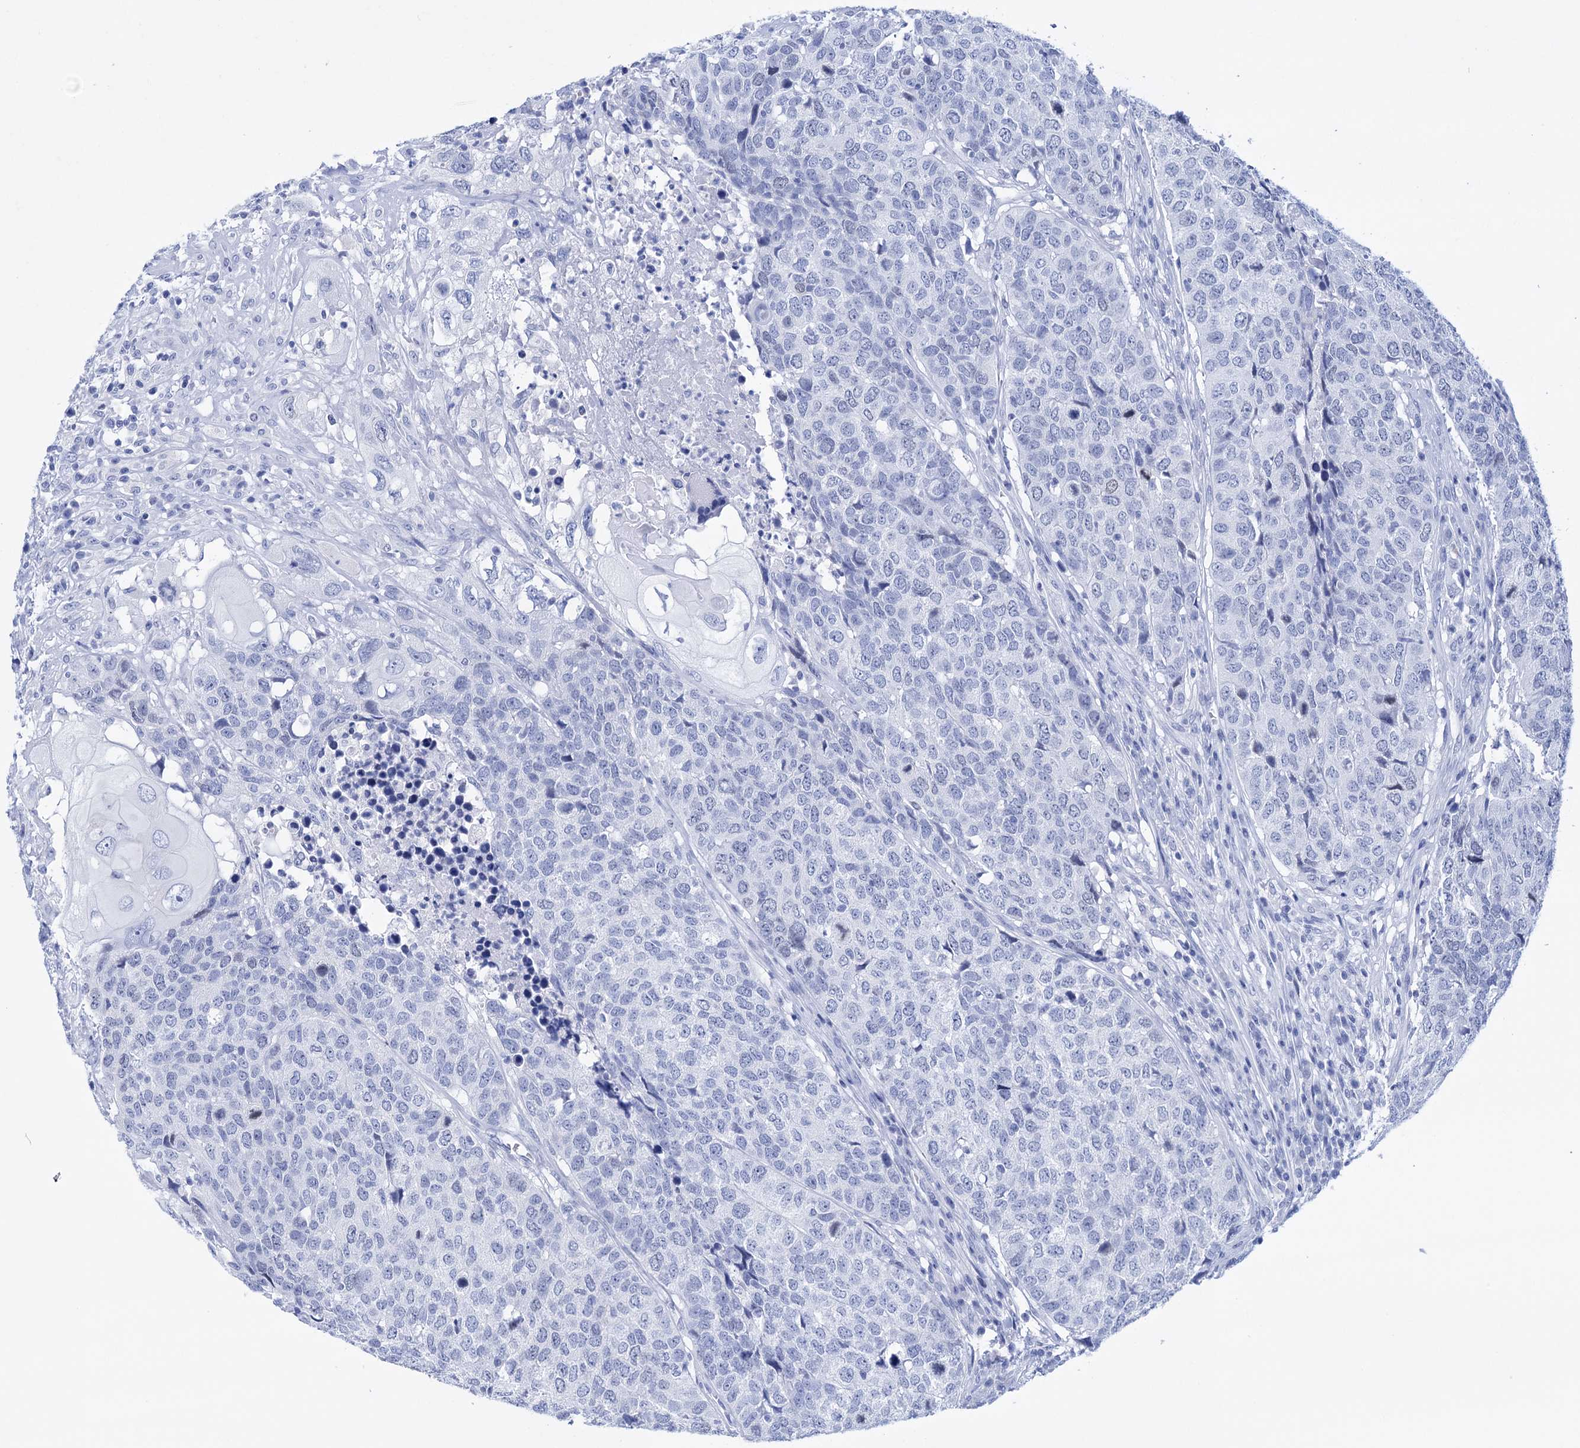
{"staining": {"intensity": "negative", "quantity": "none", "location": "none"}, "tissue": "head and neck cancer", "cell_type": "Tumor cells", "image_type": "cancer", "snomed": [{"axis": "morphology", "description": "Squamous cell carcinoma, NOS"}, {"axis": "topography", "description": "Head-Neck"}], "caption": "Immunohistochemical staining of human head and neck cancer (squamous cell carcinoma) reveals no significant positivity in tumor cells.", "gene": "FBXW12", "patient": {"sex": "male", "age": 66}}